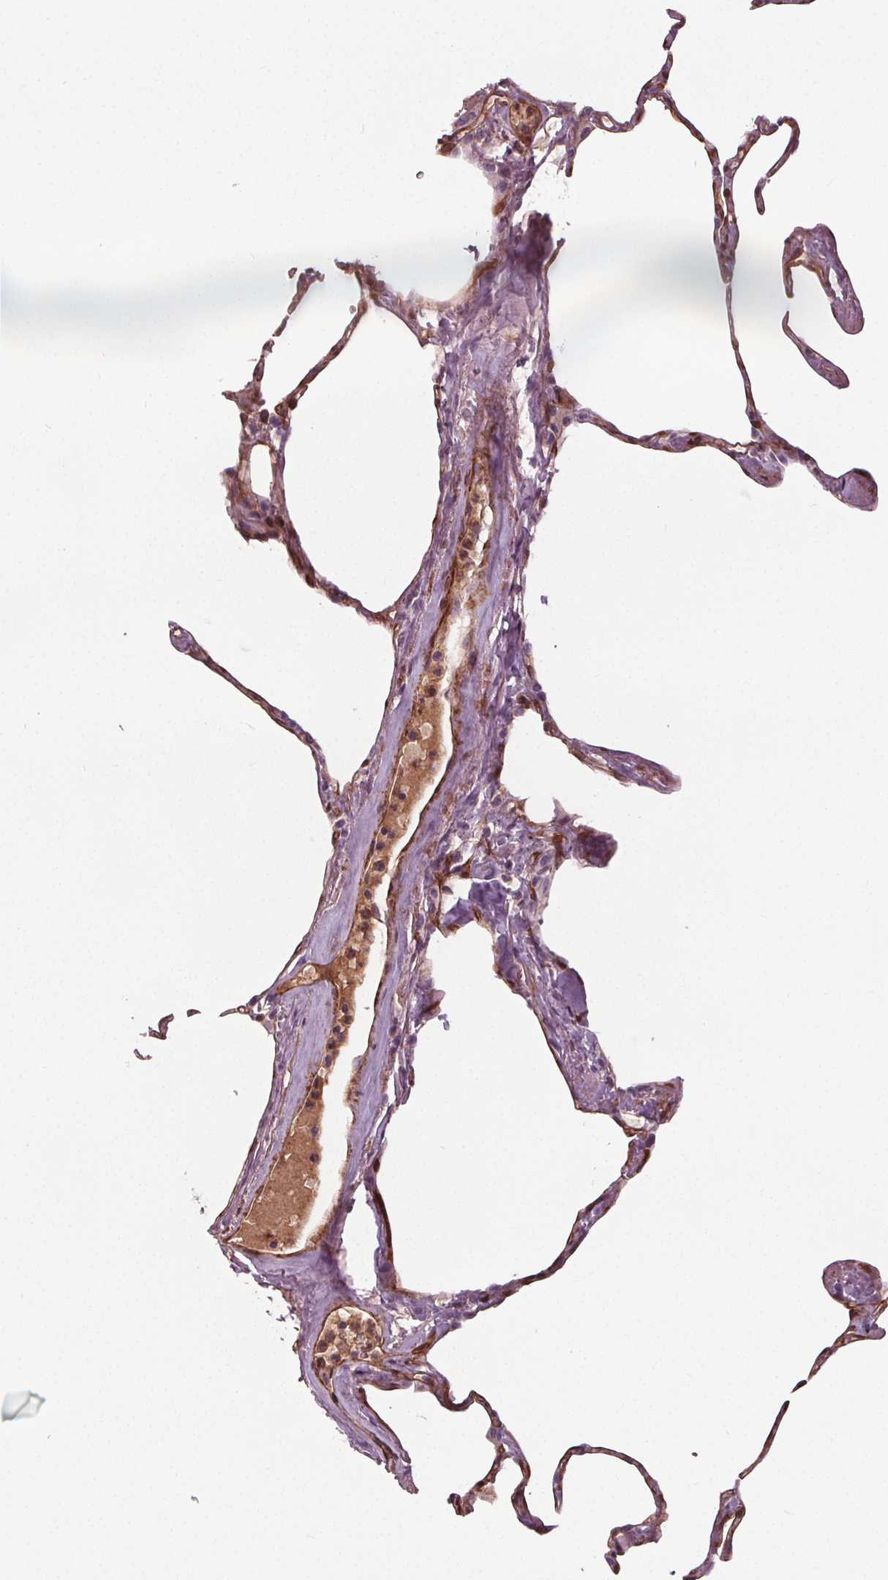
{"staining": {"intensity": "moderate", "quantity": "25%-75%", "location": "cytoplasmic/membranous,nuclear"}, "tissue": "lung", "cell_type": "Alveolar cells", "image_type": "normal", "snomed": [{"axis": "morphology", "description": "Normal tissue, NOS"}, {"axis": "topography", "description": "Lung"}], "caption": "A brown stain shows moderate cytoplasmic/membranous,nuclear staining of a protein in alveolar cells of unremarkable human lung. (Stains: DAB (3,3'-diaminobenzidine) in brown, nuclei in blue, Microscopy: brightfield microscopy at high magnification).", "gene": "PDGFD", "patient": {"sex": "male", "age": 65}}